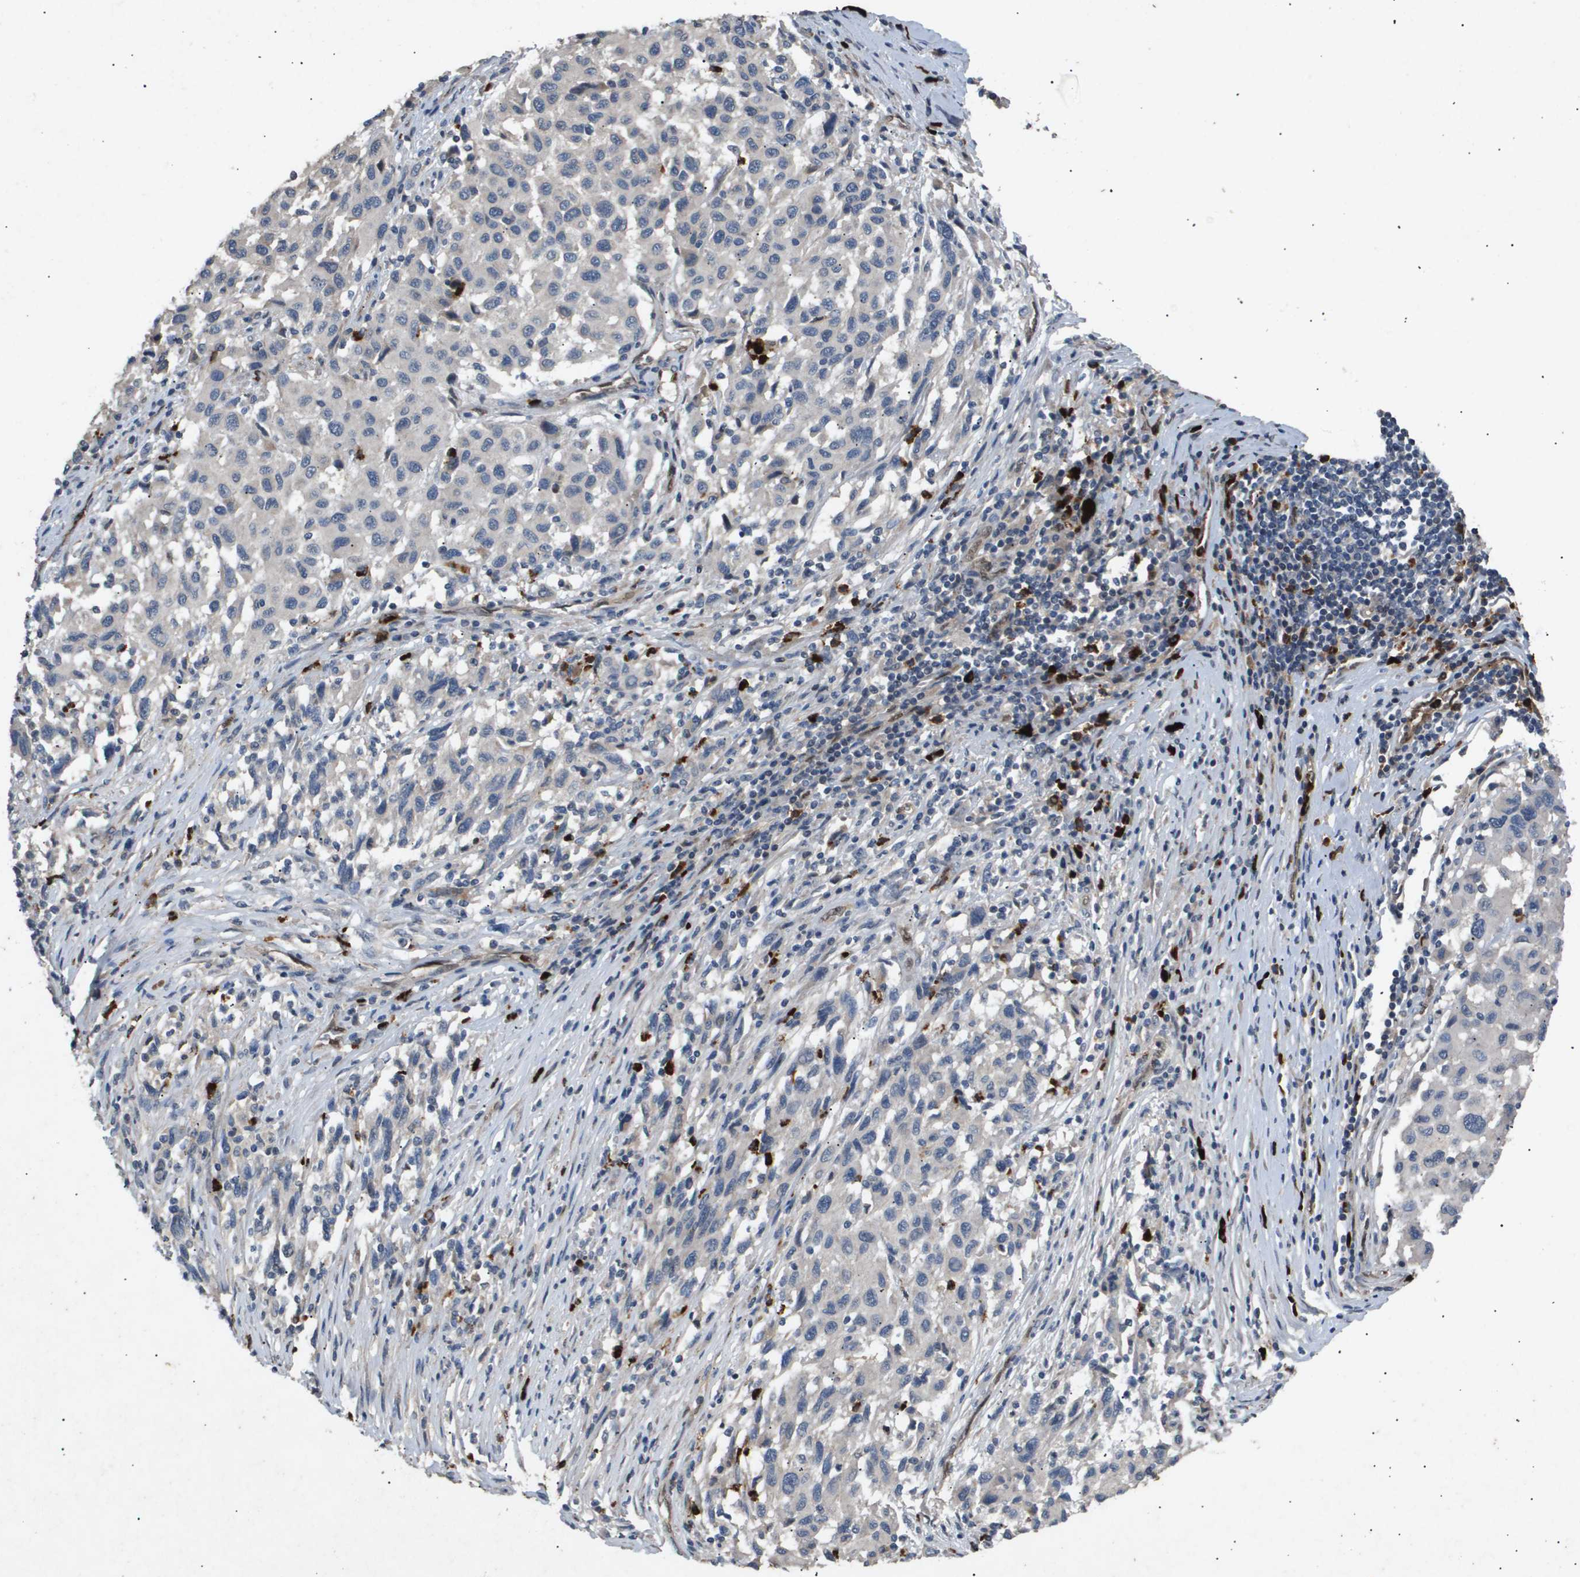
{"staining": {"intensity": "negative", "quantity": "none", "location": "none"}, "tissue": "melanoma", "cell_type": "Tumor cells", "image_type": "cancer", "snomed": [{"axis": "morphology", "description": "Malignant melanoma, Metastatic site"}, {"axis": "topography", "description": "Lymph node"}], "caption": "This micrograph is of melanoma stained with immunohistochemistry (IHC) to label a protein in brown with the nuclei are counter-stained blue. There is no positivity in tumor cells.", "gene": "ERG", "patient": {"sex": "male", "age": 61}}